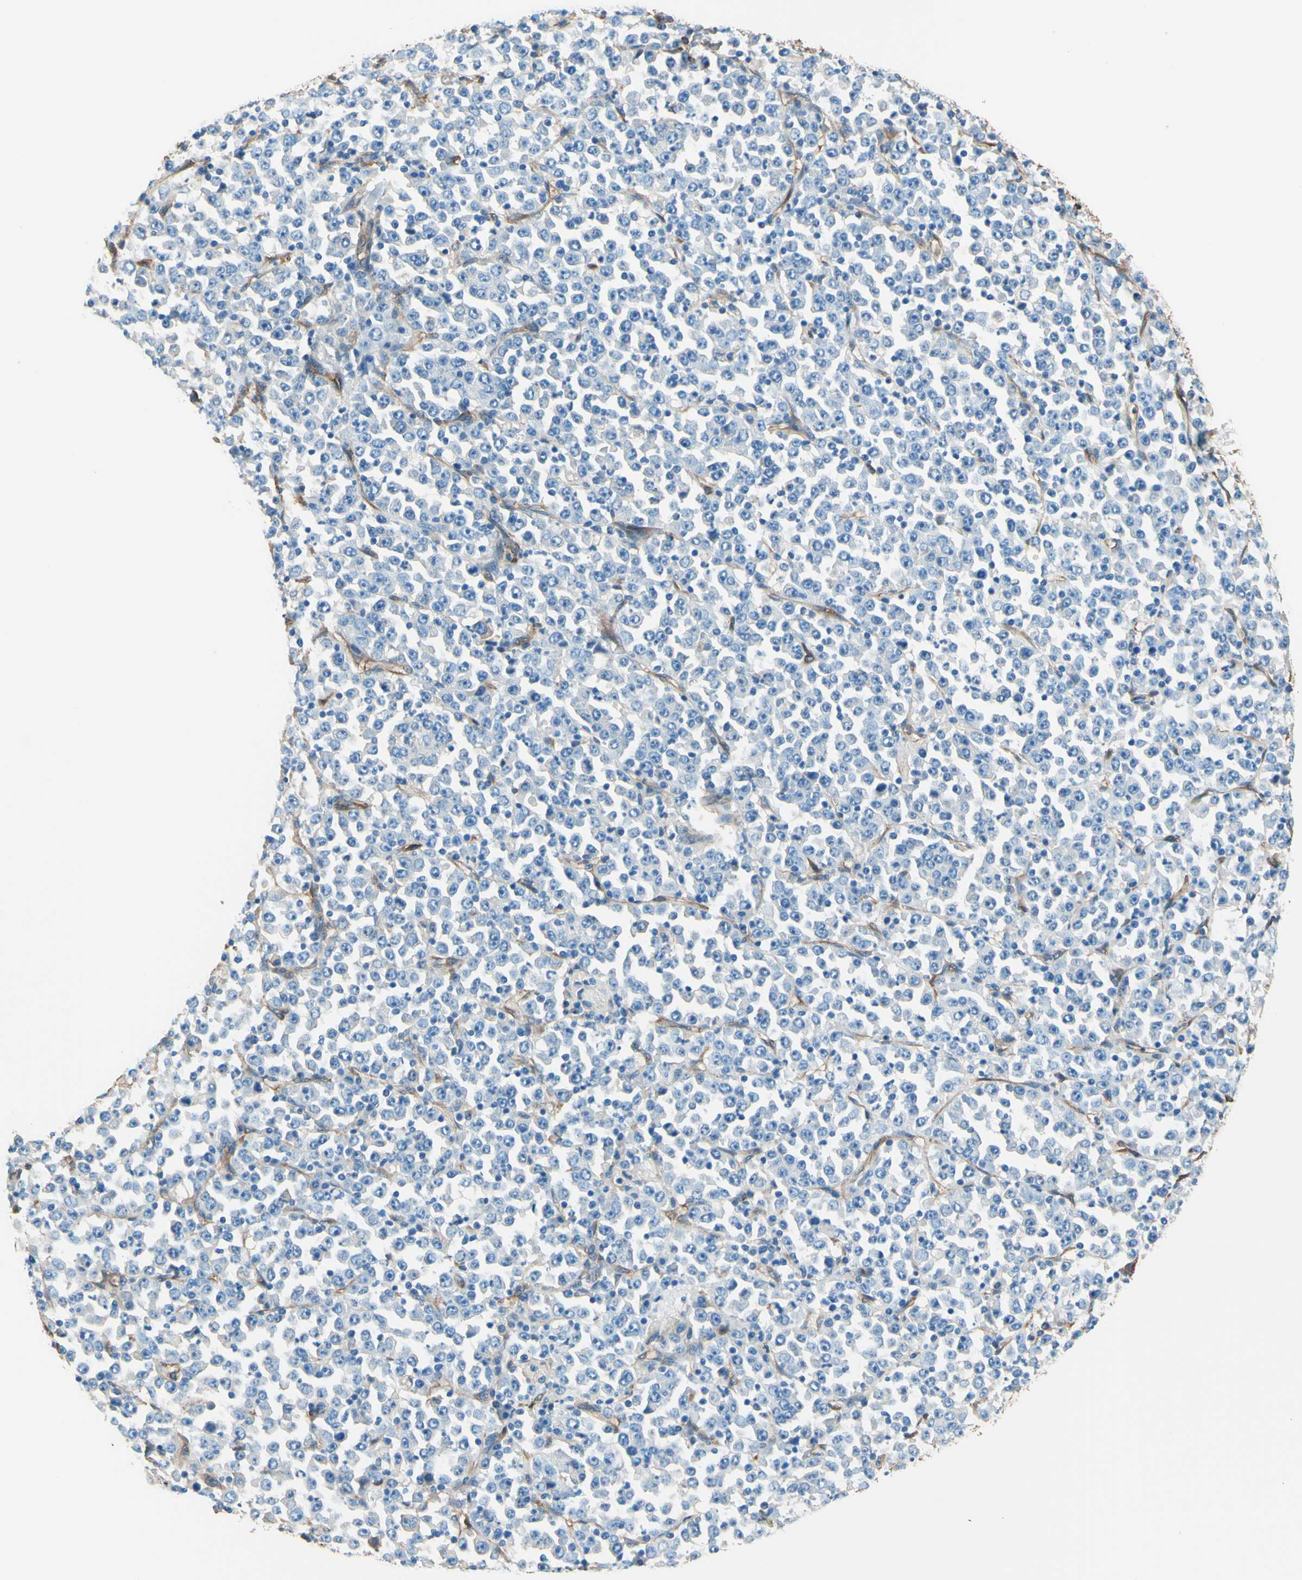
{"staining": {"intensity": "negative", "quantity": "none", "location": "none"}, "tissue": "stomach cancer", "cell_type": "Tumor cells", "image_type": "cancer", "snomed": [{"axis": "morphology", "description": "Normal tissue, NOS"}, {"axis": "morphology", "description": "Adenocarcinoma, NOS"}, {"axis": "topography", "description": "Stomach, upper"}, {"axis": "topography", "description": "Stomach"}], "caption": "DAB immunohistochemical staining of stomach cancer (adenocarcinoma) displays no significant staining in tumor cells. Brightfield microscopy of IHC stained with DAB (brown) and hematoxylin (blue), captured at high magnification.", "gene": "DPYSL3", "patient": {"sex": "male", "age": 59}}